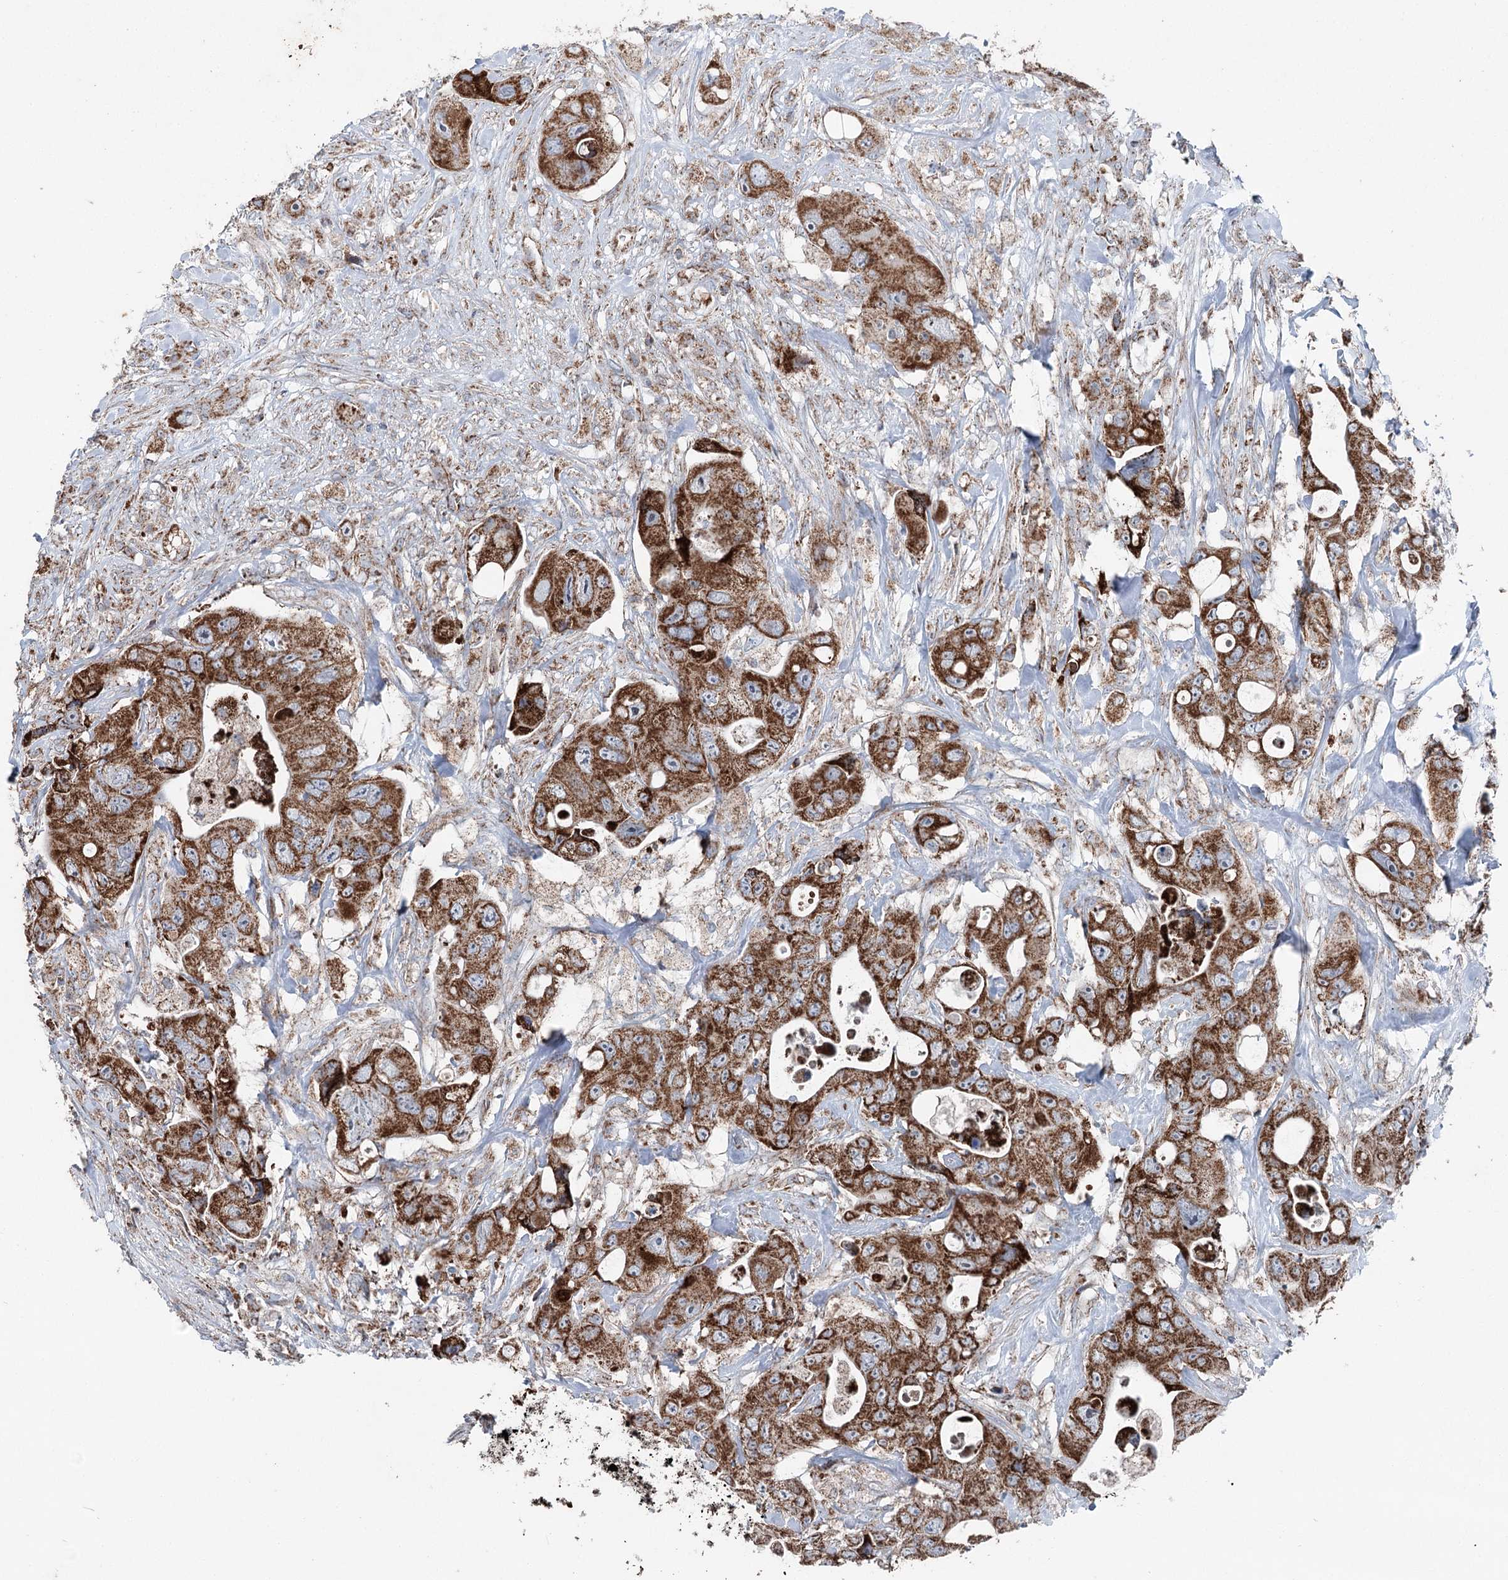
{"staining": {"intensity": "strong", "quantity": ">75%", "location": "cytoplasmic/membranous"}, "tissue": "colorectal cancer", "cell_type": "Tumor cells", "image_type": "cancer", "snomed": [{"axis": "morphology", "description": "Adenocarcinoma, NOS"}, {"axis": "topography", "description": "Colon"}], "caption": "The photomicrograph reveals immunohistochemical staining of colorectal adenocarcinoma. There is strong cytoplasmic/membranous expression is identified in approximately >75% of tumor cells.", "gene": "UCN3", "patient": {"sex": "female", "age": 46}}